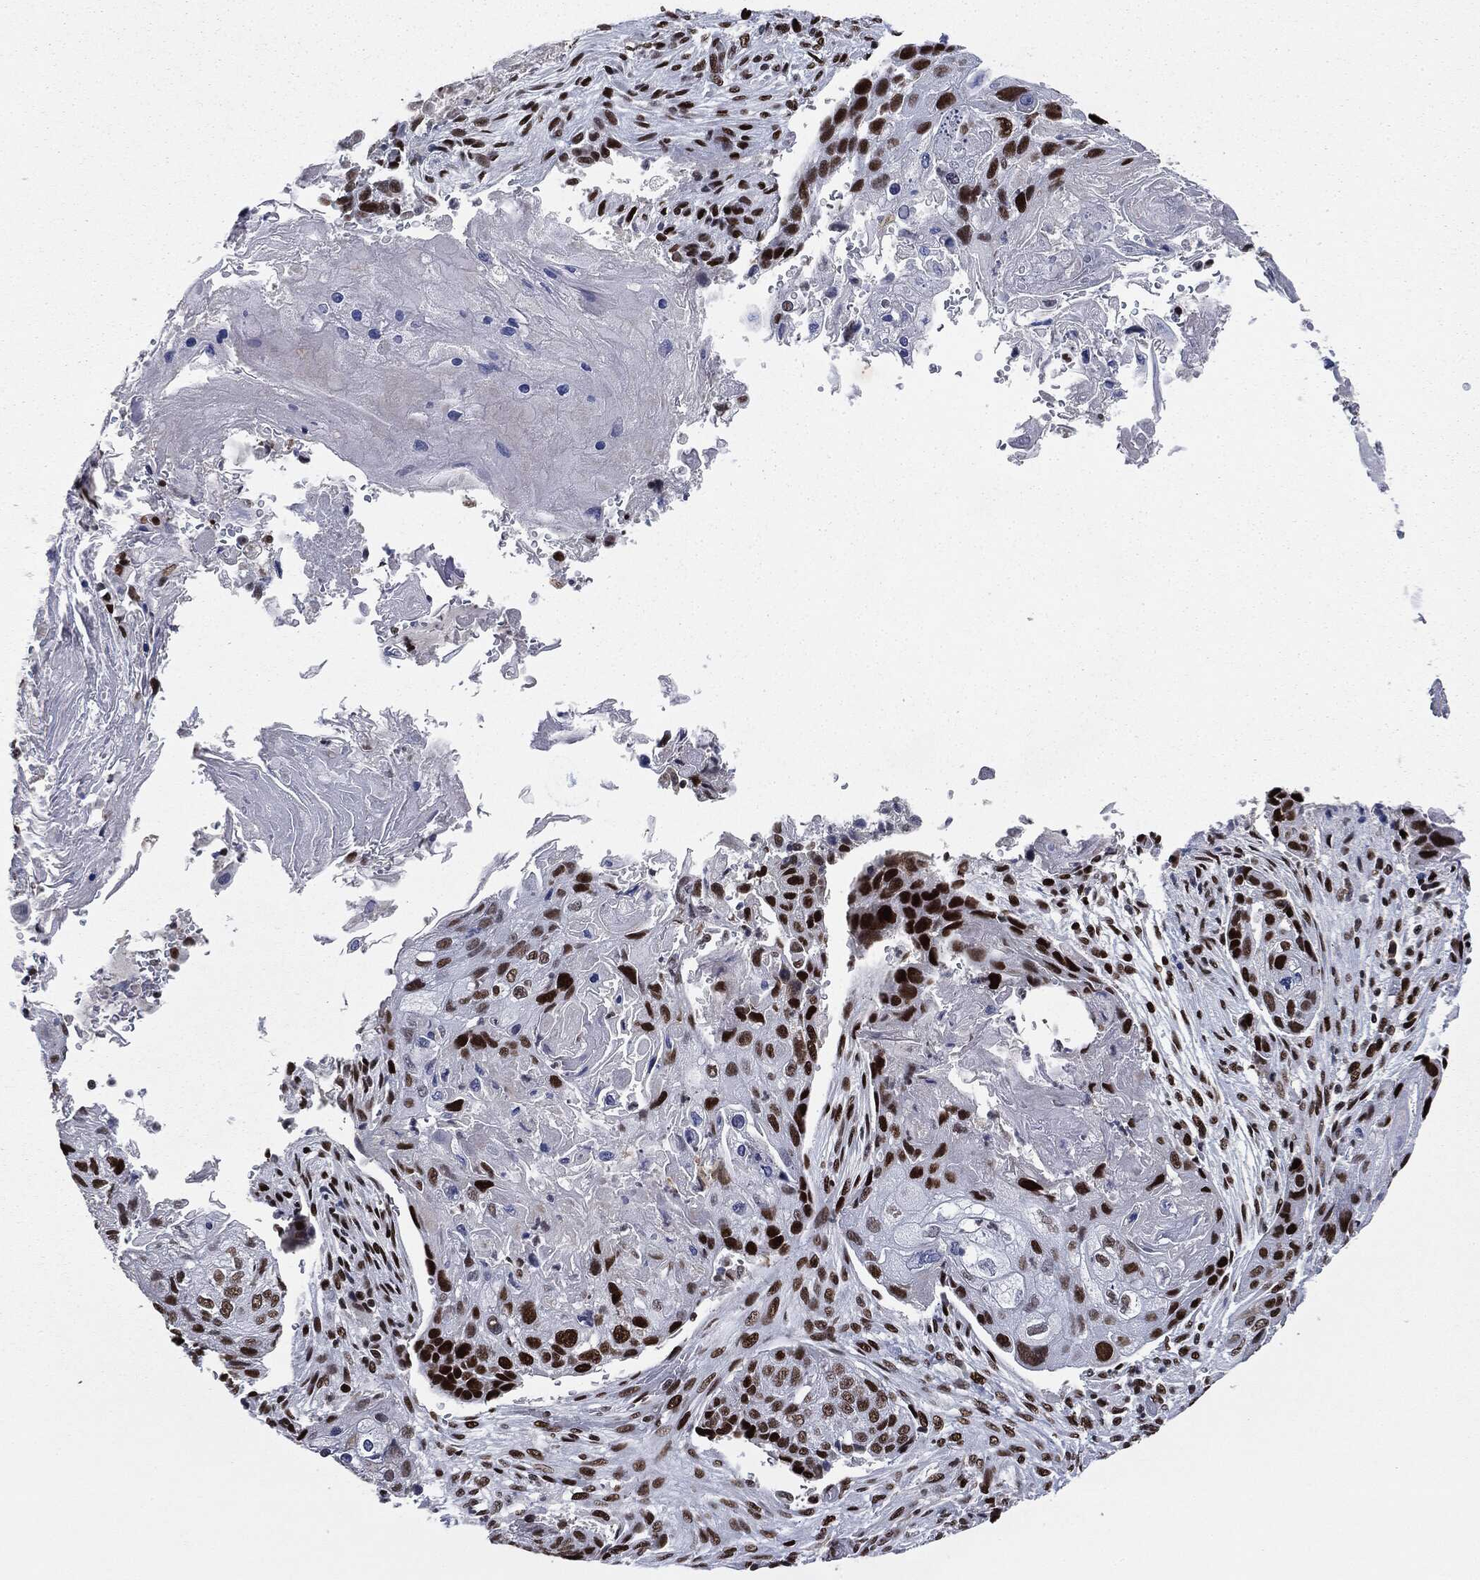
{"staining": {"intensity": "strong", "quantity": ">75%", "location": "nuclear"}, "tissue": "lung cancer", "cell_type": "Tumor cells", "image_type": "cancer", "snomed": [{"axis": "morphology", "description": "Normal tissue, NOS"}, {"axis": "morphology", "description": "Squamous cell carcinoma, NOS"}, {"axis": "topography", "description": "Bronchus"}, {"axis": "topography", "description": "Lung"}], "caption": "Protein analysis of lung cancer (squamous cell carcinoma) tissue displays strong nuclear positivity in about >75% of tumor cells.", "gene": "MSH2", "patient": {"sex": "male", "age": 69}}